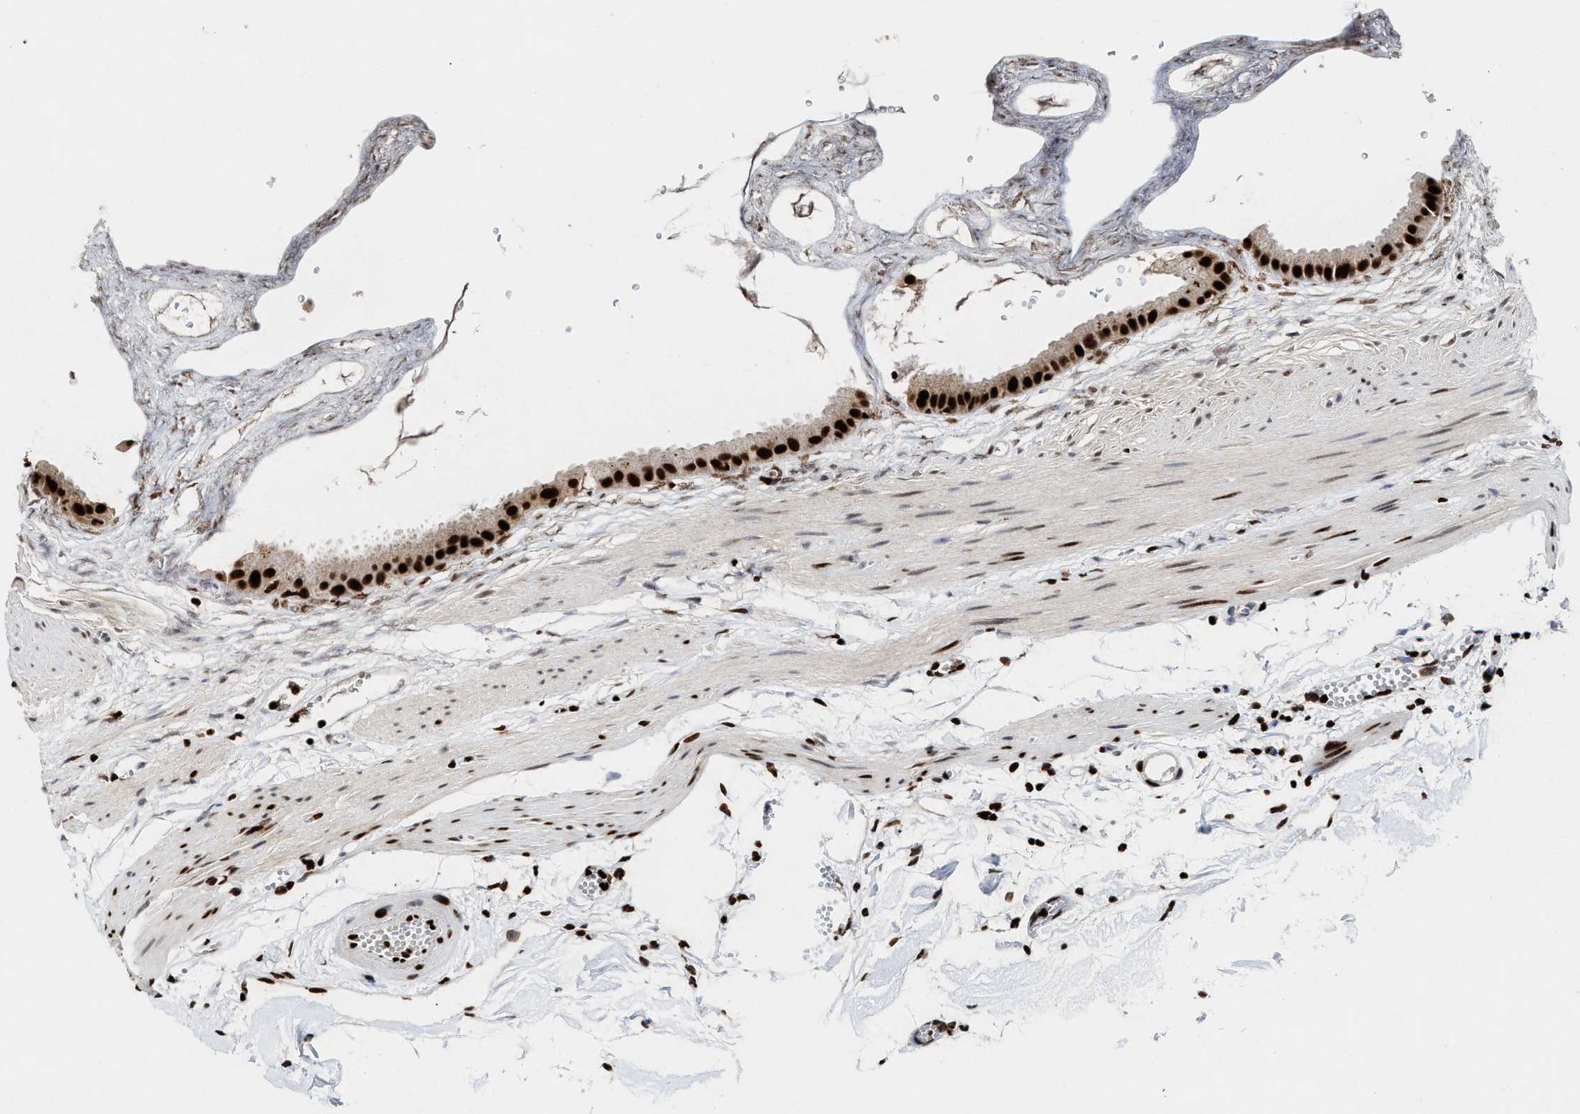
{"staining": {"intensity": "strong", "quantity": ">75%", "location": "cytoplasmic/membranous,nuclear"}, "tissue": "gallbladder", "cell_type": "Glandular cells", "image_type": "normal", "snomed": [{"axis": "morphology", "description": "Normal tissue, NOS"}, {"axis": "topography", "description": "Gallbladder"}], "caption": "Benign gallbladder demonstrates strong cytoplasmic/membranous,nuclear positivity in approximately >75% of glandular cells.", "gene": "ALYREF", "patient": {"sex": "female", "age": 64}}